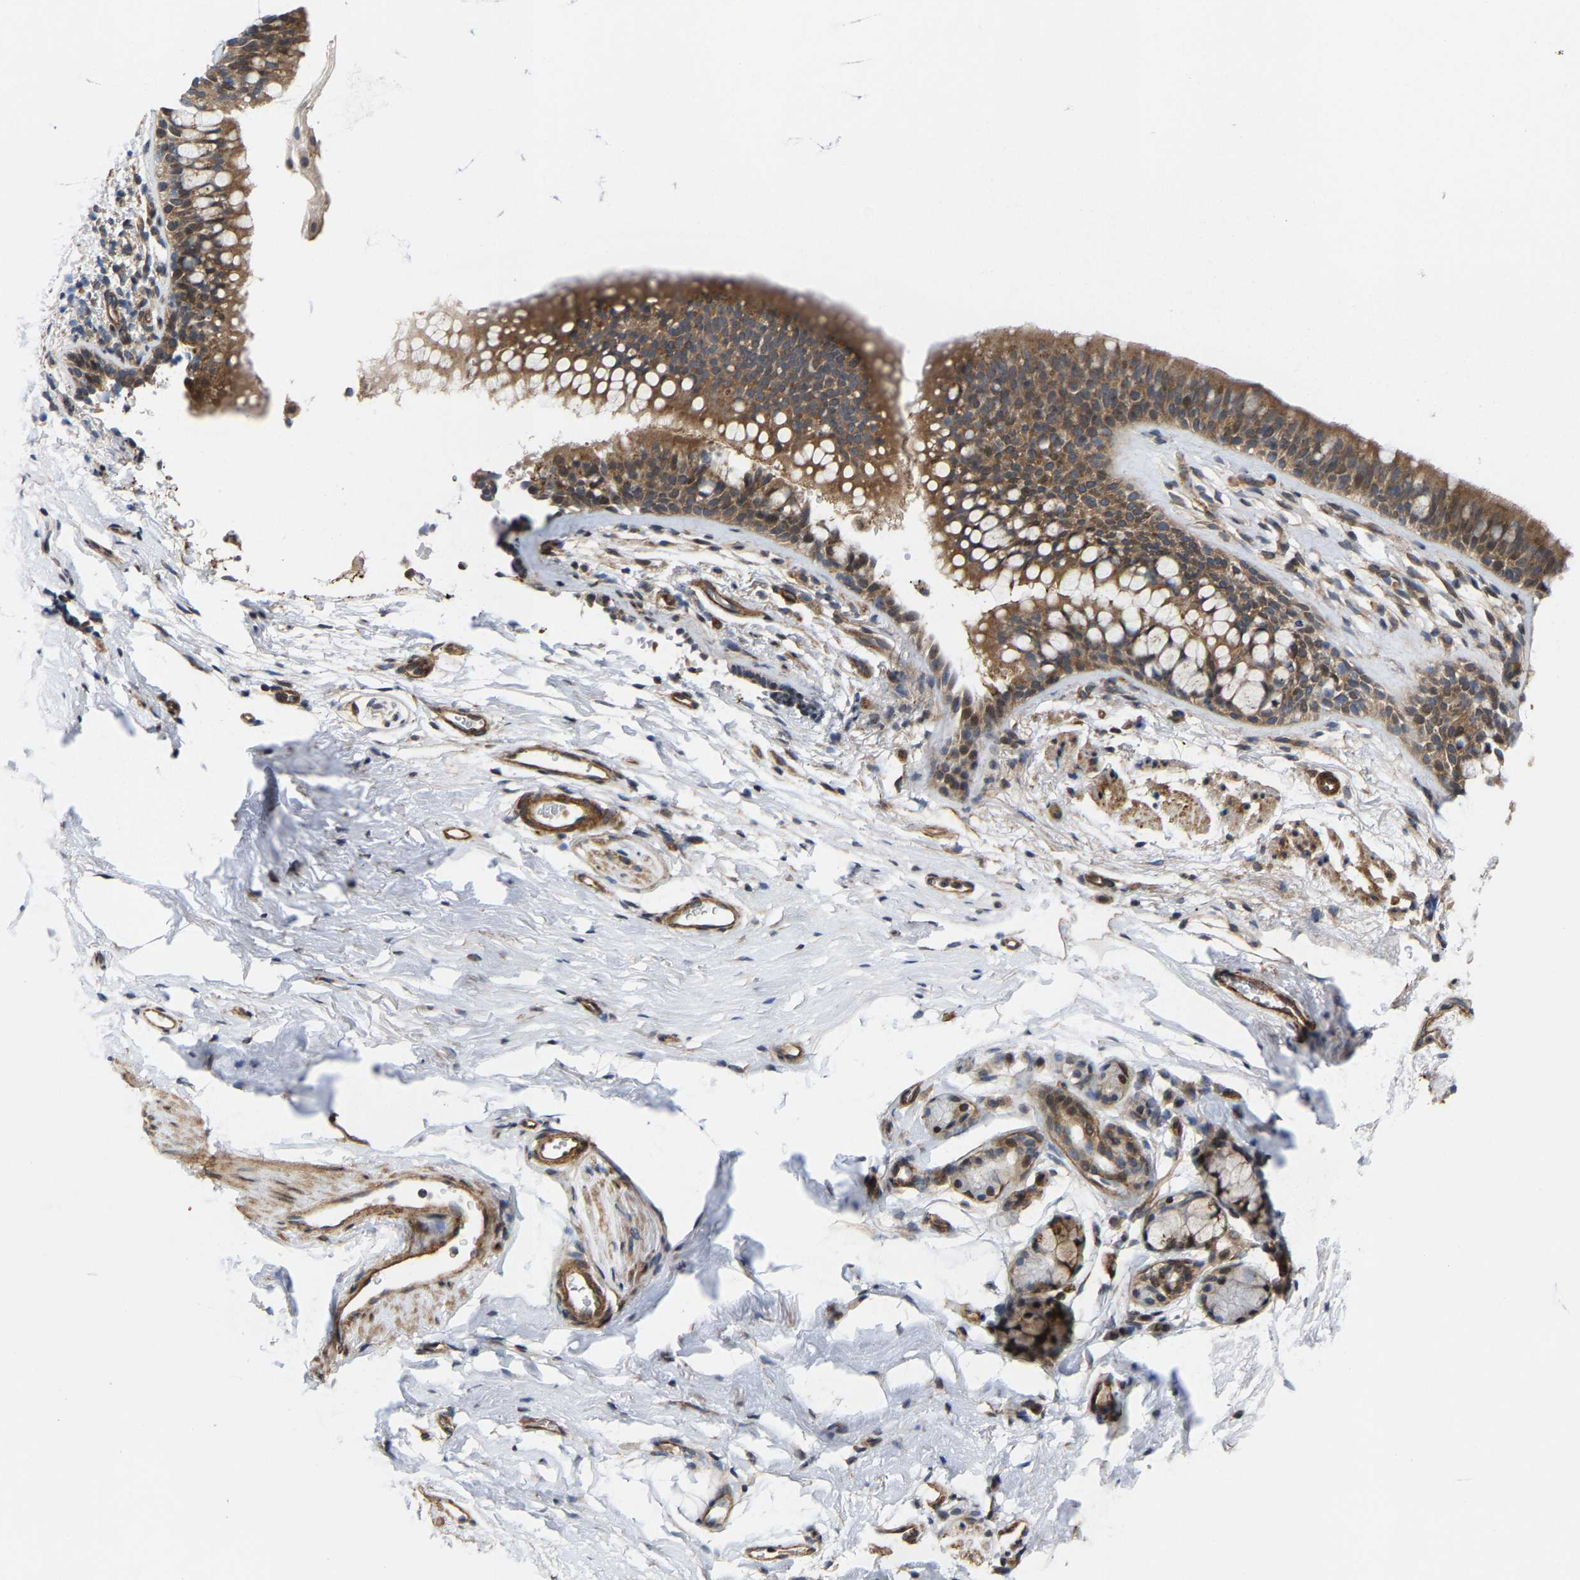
{"staining": {"intensity": "moderate", "quantity": ">75%", "location": "cytoplasmic/membranous"}, "tissue": "bronchus", "cell_type": "Respiratory epithelial cells", "image_type": "normal", "snomed": [{"axis": "morphology", "description": "Normal tissue, NOS"}, {"axis": "topography", "description": "Cartilage tissue"}, {"axis": "topography", "description": "Bronchus"}], "caption": "A medium amount of moderate cytoplasmic/membranous positivity is appreciated in about >75% of respiratory epithelial cells in unremarkable bronchus.", "gene": "TGFB1I1", "patient": {"sex": "female", "age": 53}}